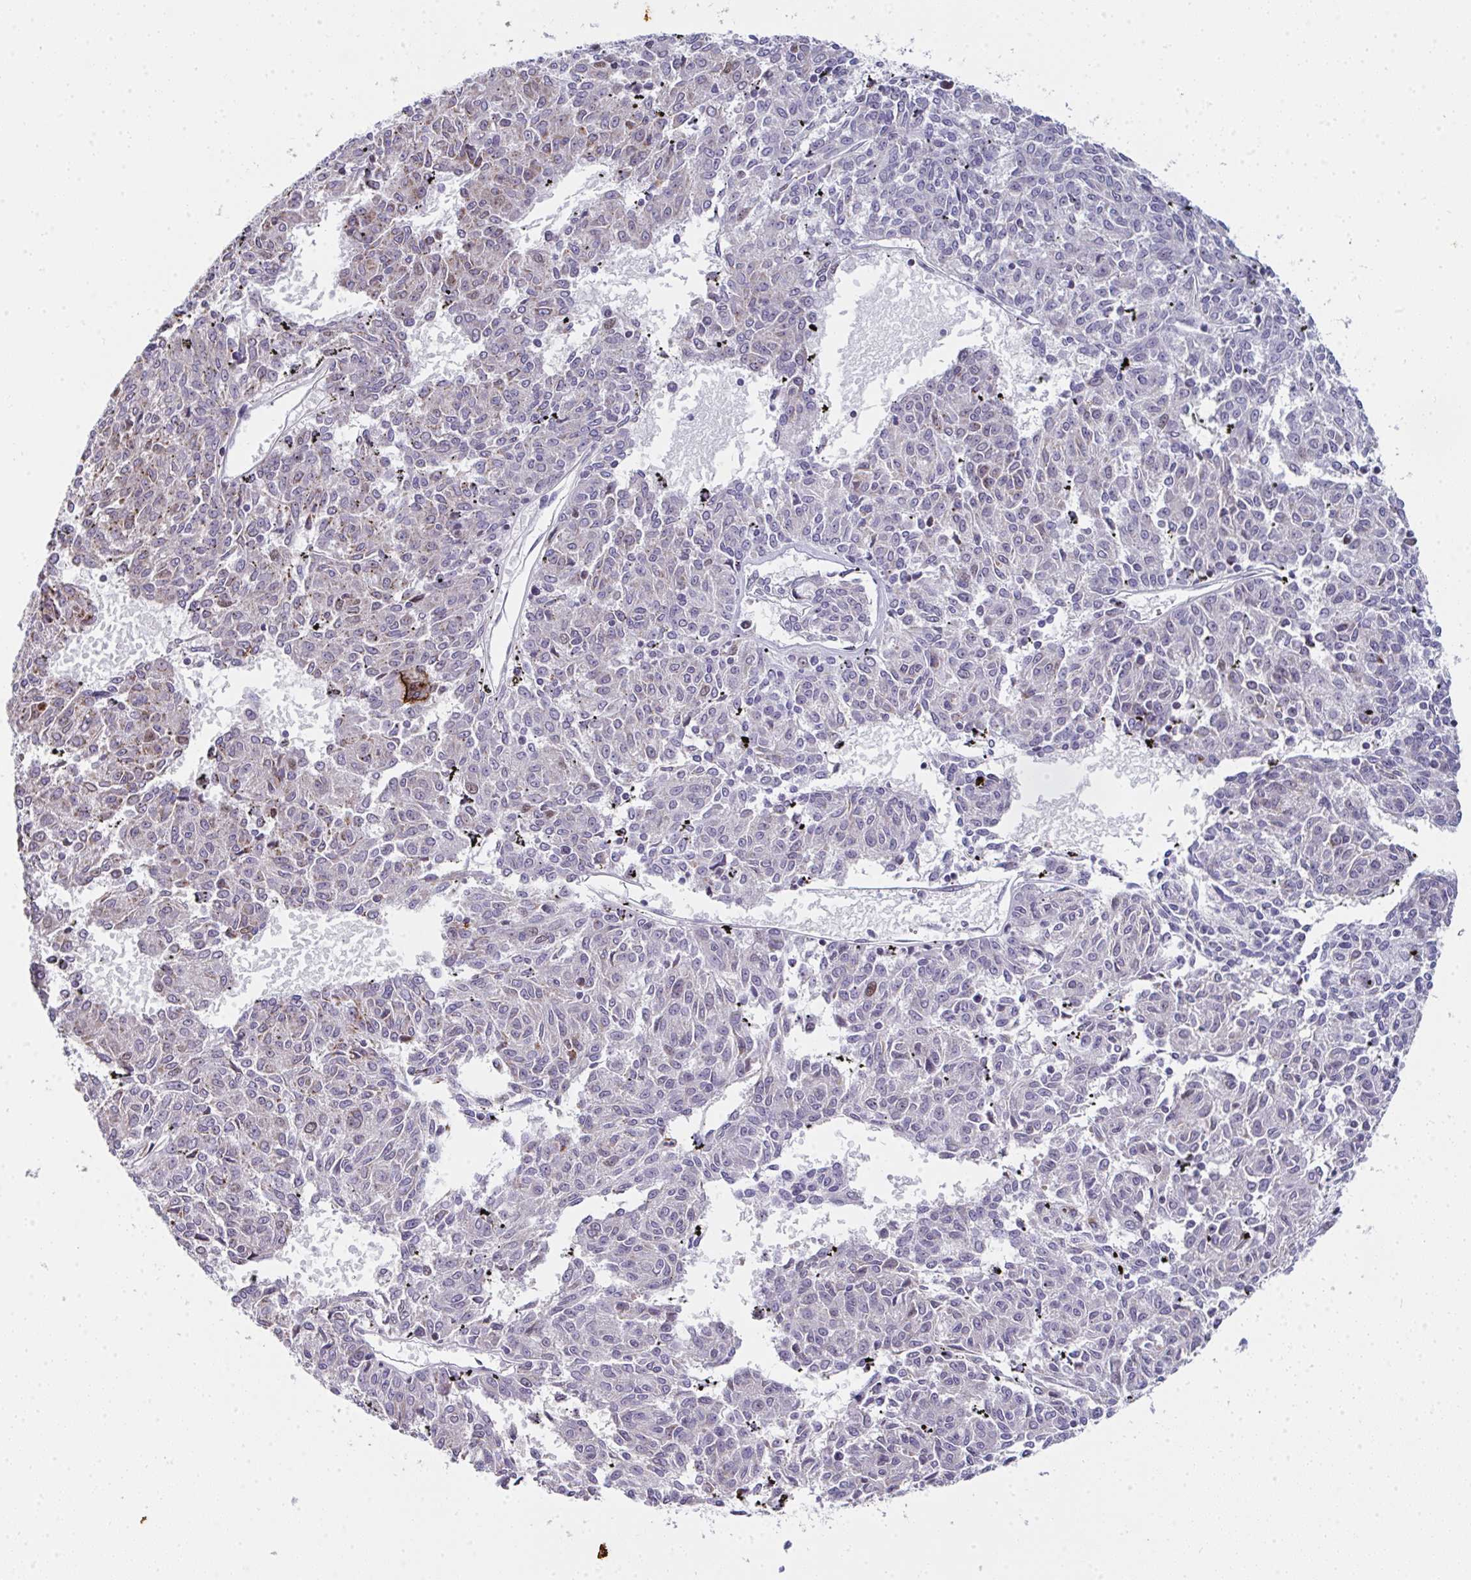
{"staining": {"intensity": "negative", "quantity": "none", "location": "none"}, "tissue": "melanoma", "cell_type": "Tumor cells", "image_type": "cancer", "snomed": [{"axis": "morphology", "description": "Malignant melanoma, NOS"}, {"axis": "topography", "description": "Skin"}], "caption": "DAB immunohistochemical staining of human malignant melanoma shows no significant staining in tumor cells.", "gene": "GINS2", "patient": {"sex": "female", "age": 72}}